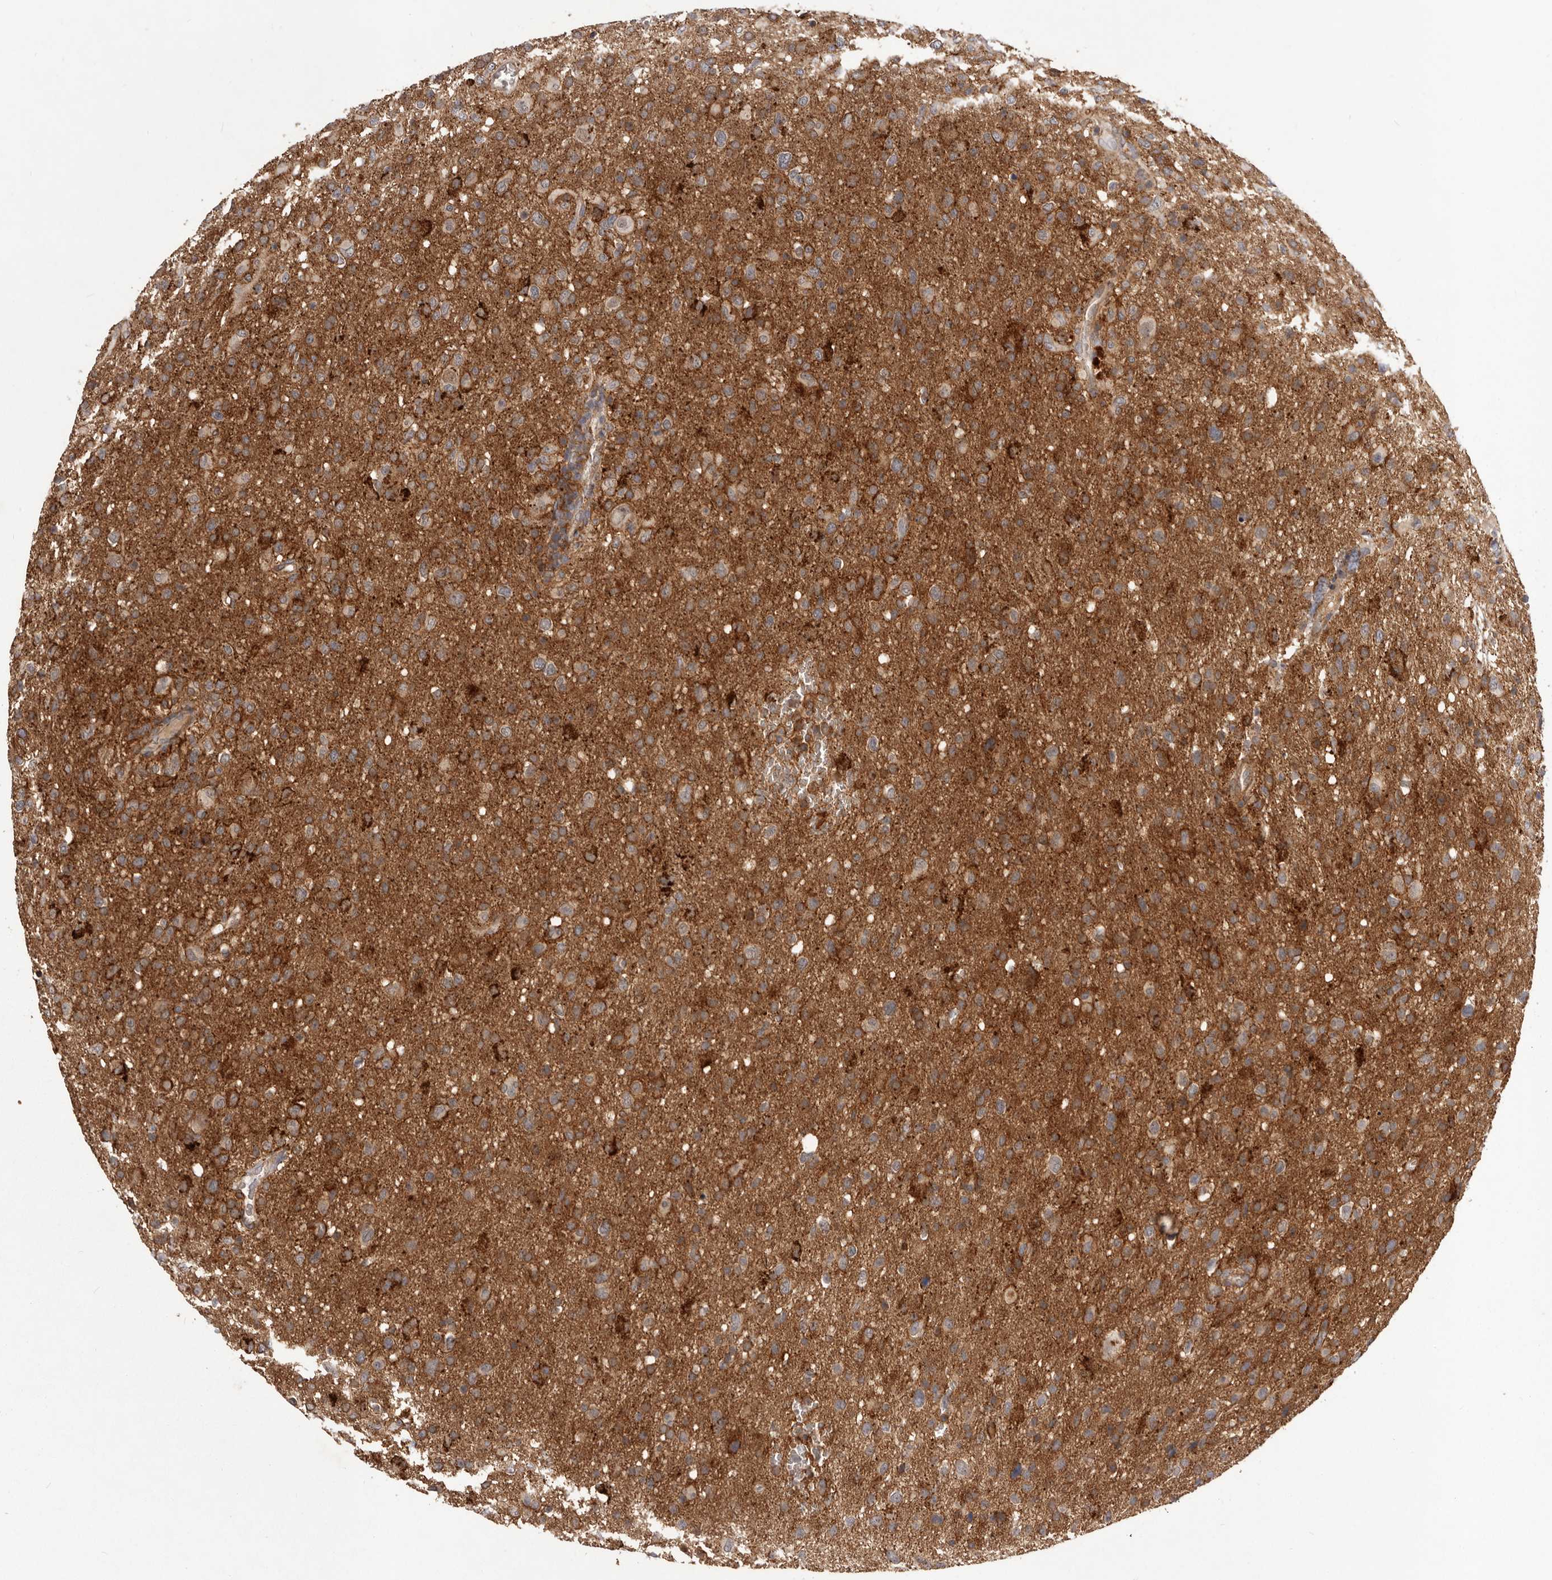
{"staining": {"intensity": "moderate", "quantity": ">75%", "location": "cytoplasmic/membranous"}, "tissue": "glioma", "cell_type": "Tumor cells", "image_type": "cancer", "snomed": [{"axis": "morphology", "description": "Glioma, malignant, High grade"}, {"axis": "topography", "description": "Brain"}], "caption": "Immunohistochemical staining of glioma reveals medium levels of moderate cytoplasmic/membranous expression in approximately >75% of tumor cells.", "gene": "GLIPR2", "patient": {"sex": "female", "age": 57}}